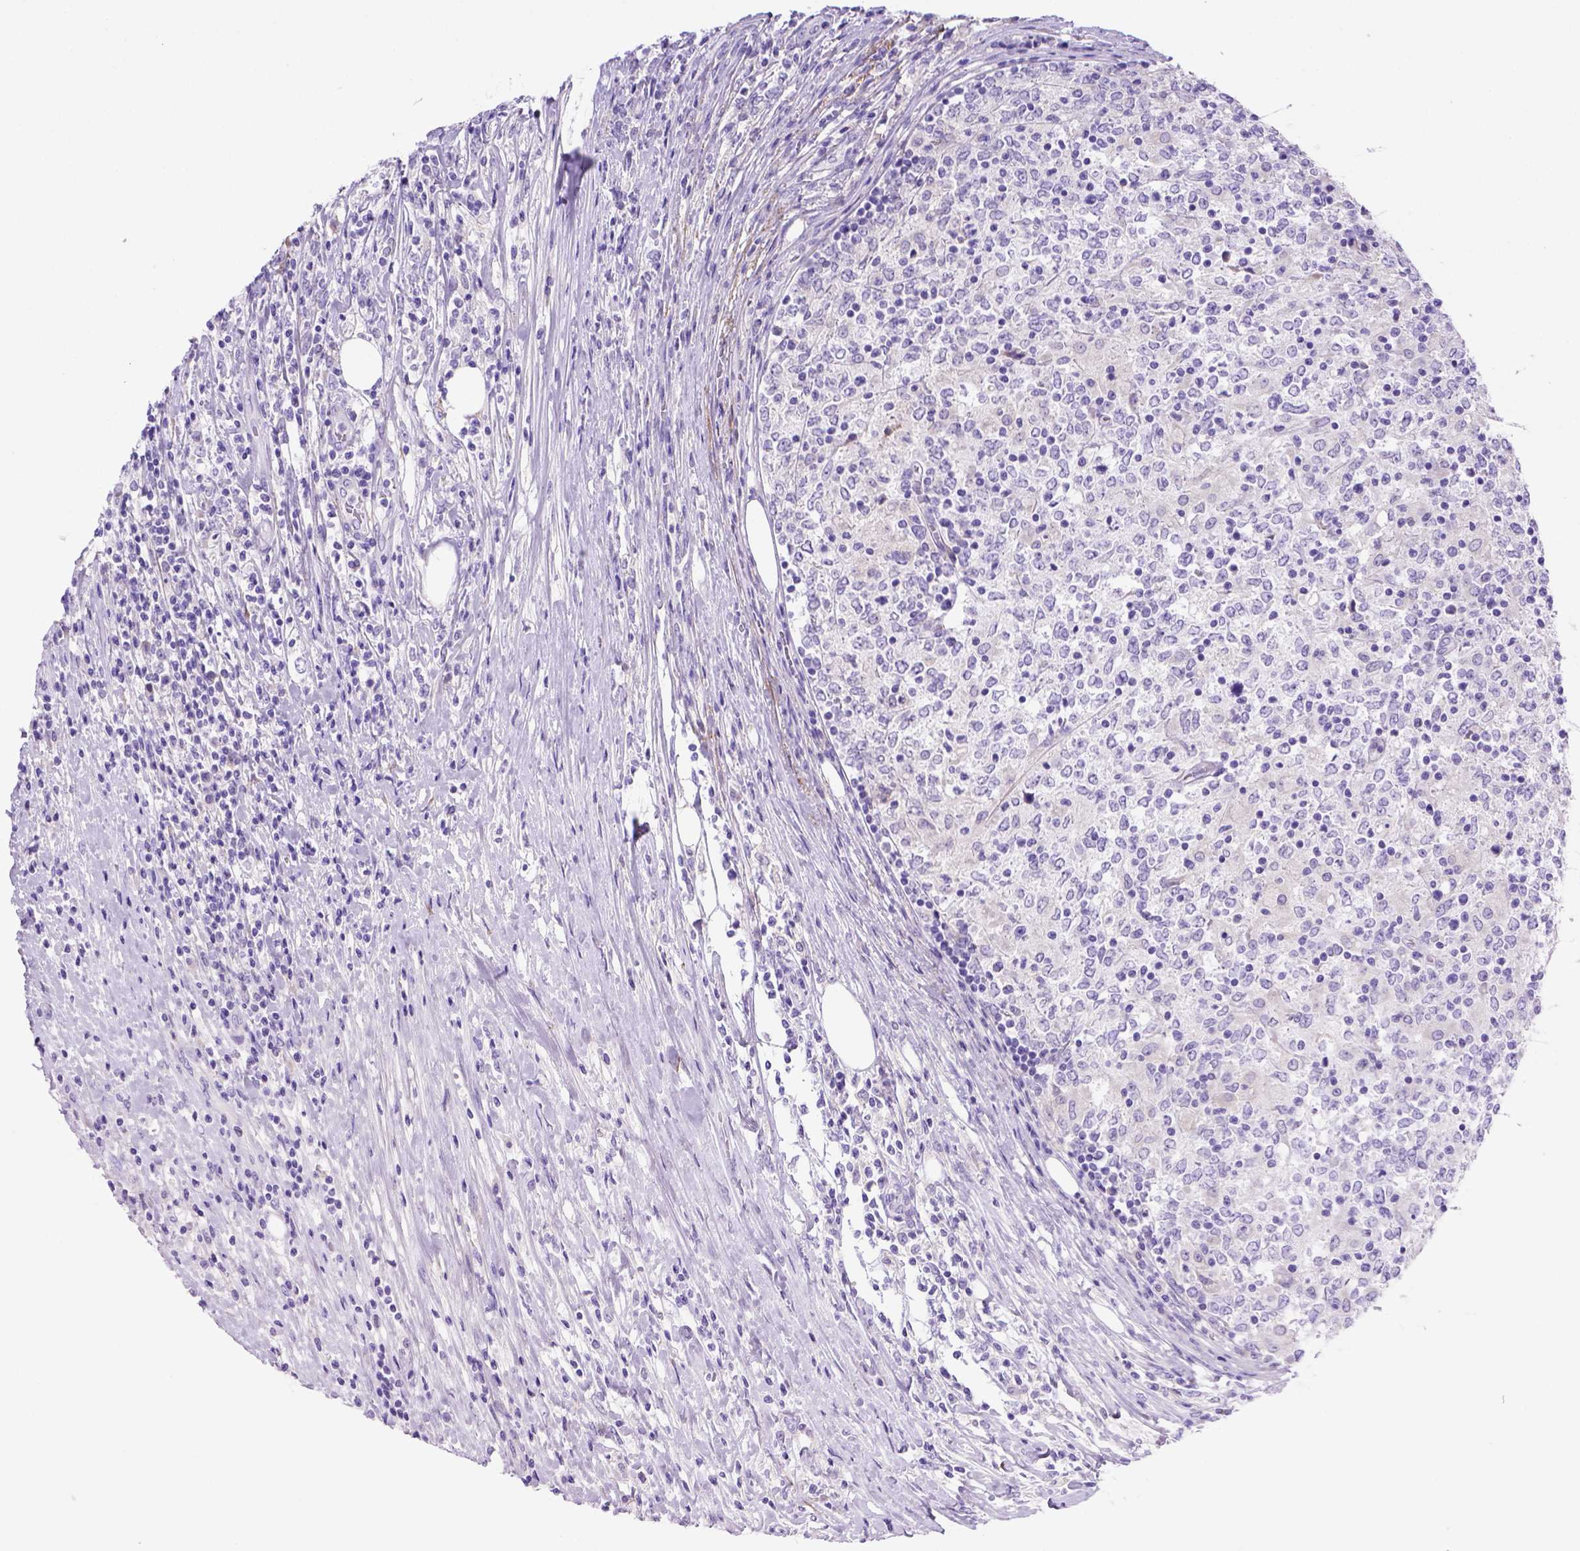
{"staining": {"intensity": "negative", "quantity": "none", "location": "none"}, "tissue": "lymphoma", "cell_type": "Tumor cells", "image_type": "cancer", "snomed": [{"axis": "morphology", "description": "Malignant lymphoma, non-Hodgkin's type, High grade"}, {"axis": "topography", "description": "Lymph node"}], "caption": "DAB (3,3'-diaminobenzidine) immunohistochemical staining of human lymphoma shows no significant expression in tumor cells.", "gene": "SIRPD", "patient": {"sex": "female", "age": 84}}